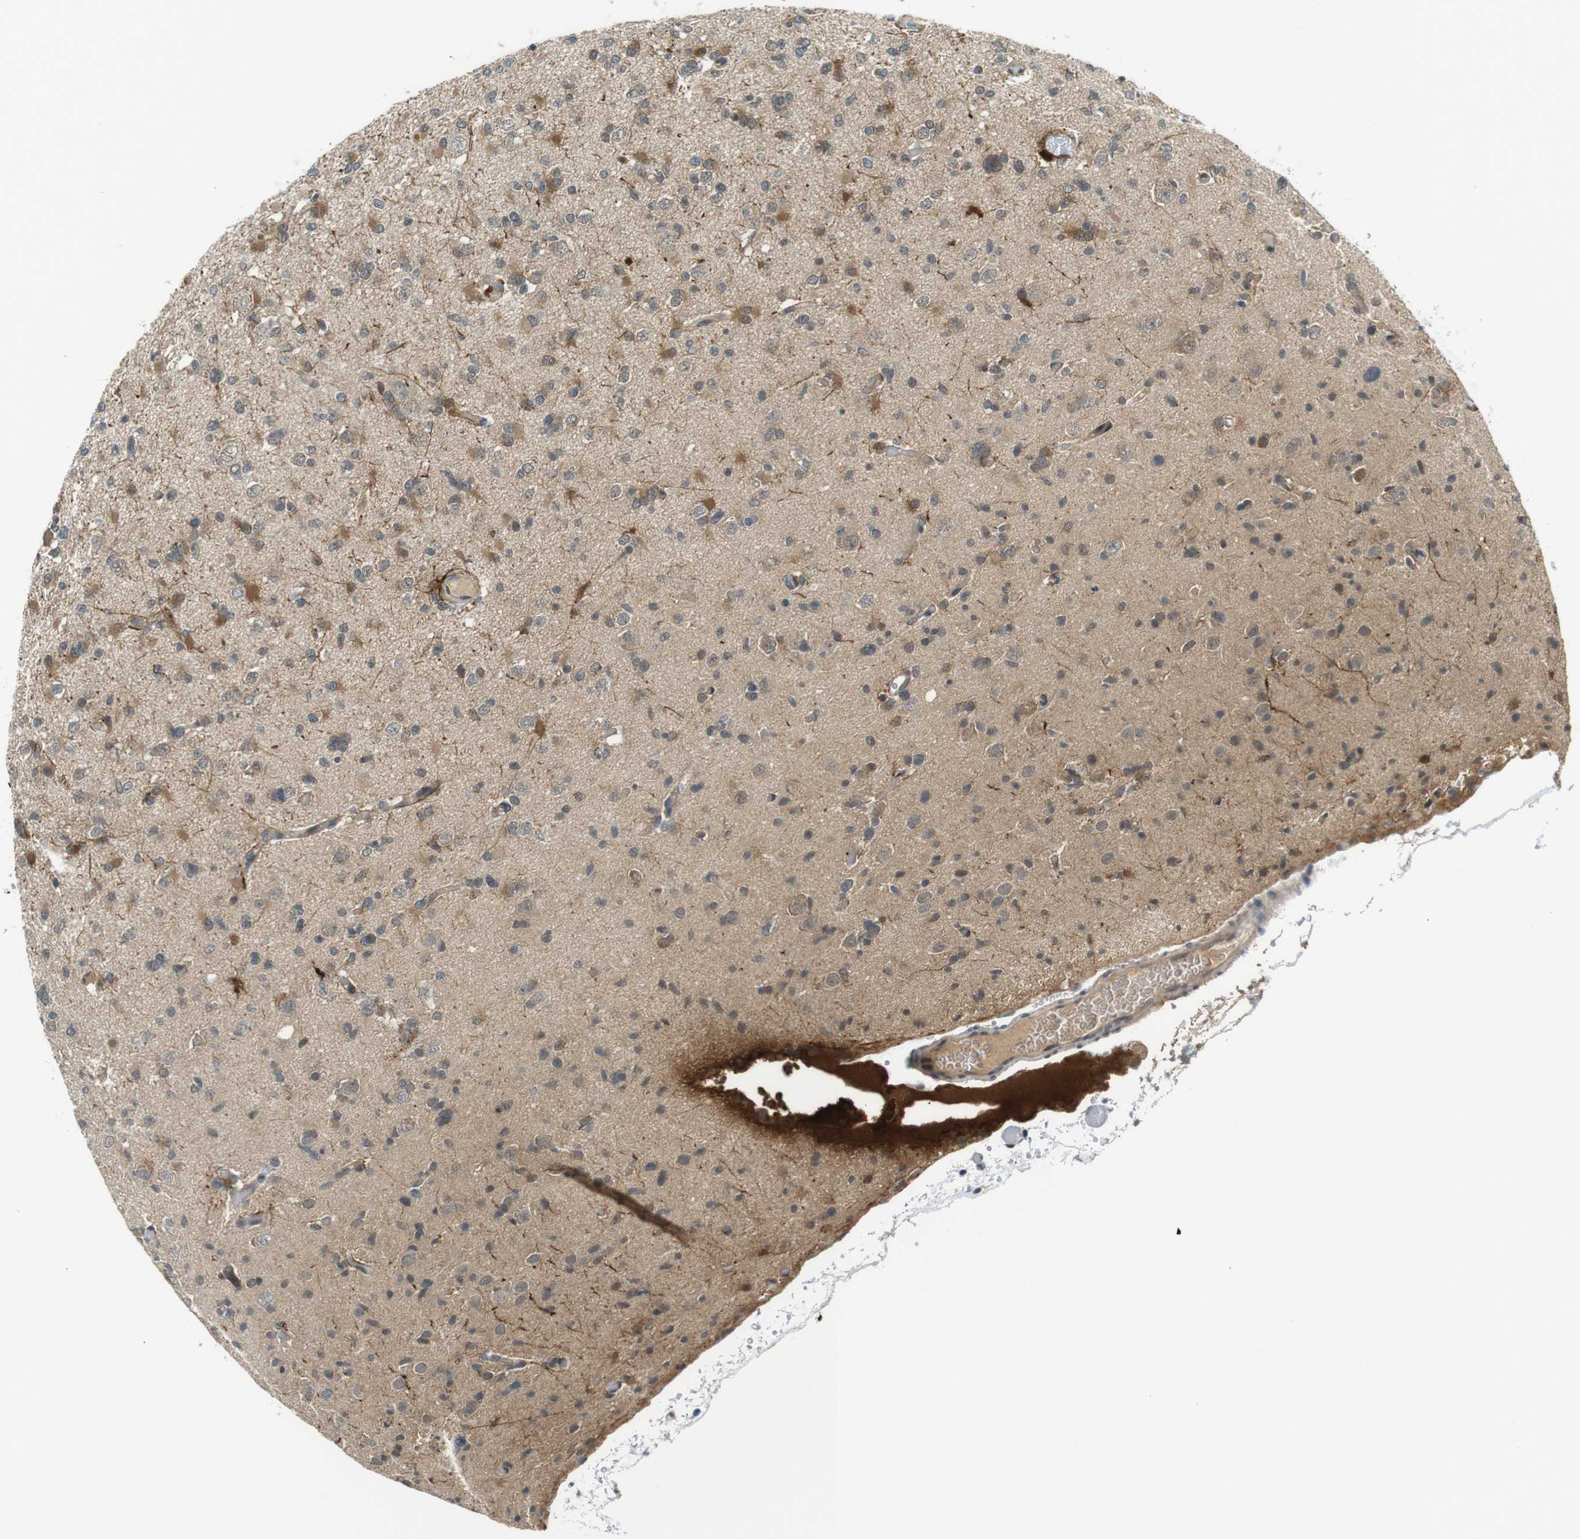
{"staining": {"intensity": "moderate", "quantity": "<25%", "location": "nuclear"}, "tissue": "glioma", "cell_type": "Tumor cells", "image_type": "cancer", "snomed": [{"axis": "morphology", "description": "Glioma, malignant, Low grade"}, {"axis": "topography", "description": "Brain"}], "caption": "A photomicrograph showing moderate nuclear expression in approximately <25% of tumor cells in glioma, as visualized by brown immunohistochemical staining.", "gene": "MAPKAPK5", "patient": {"sex": "female", "age": 22}}